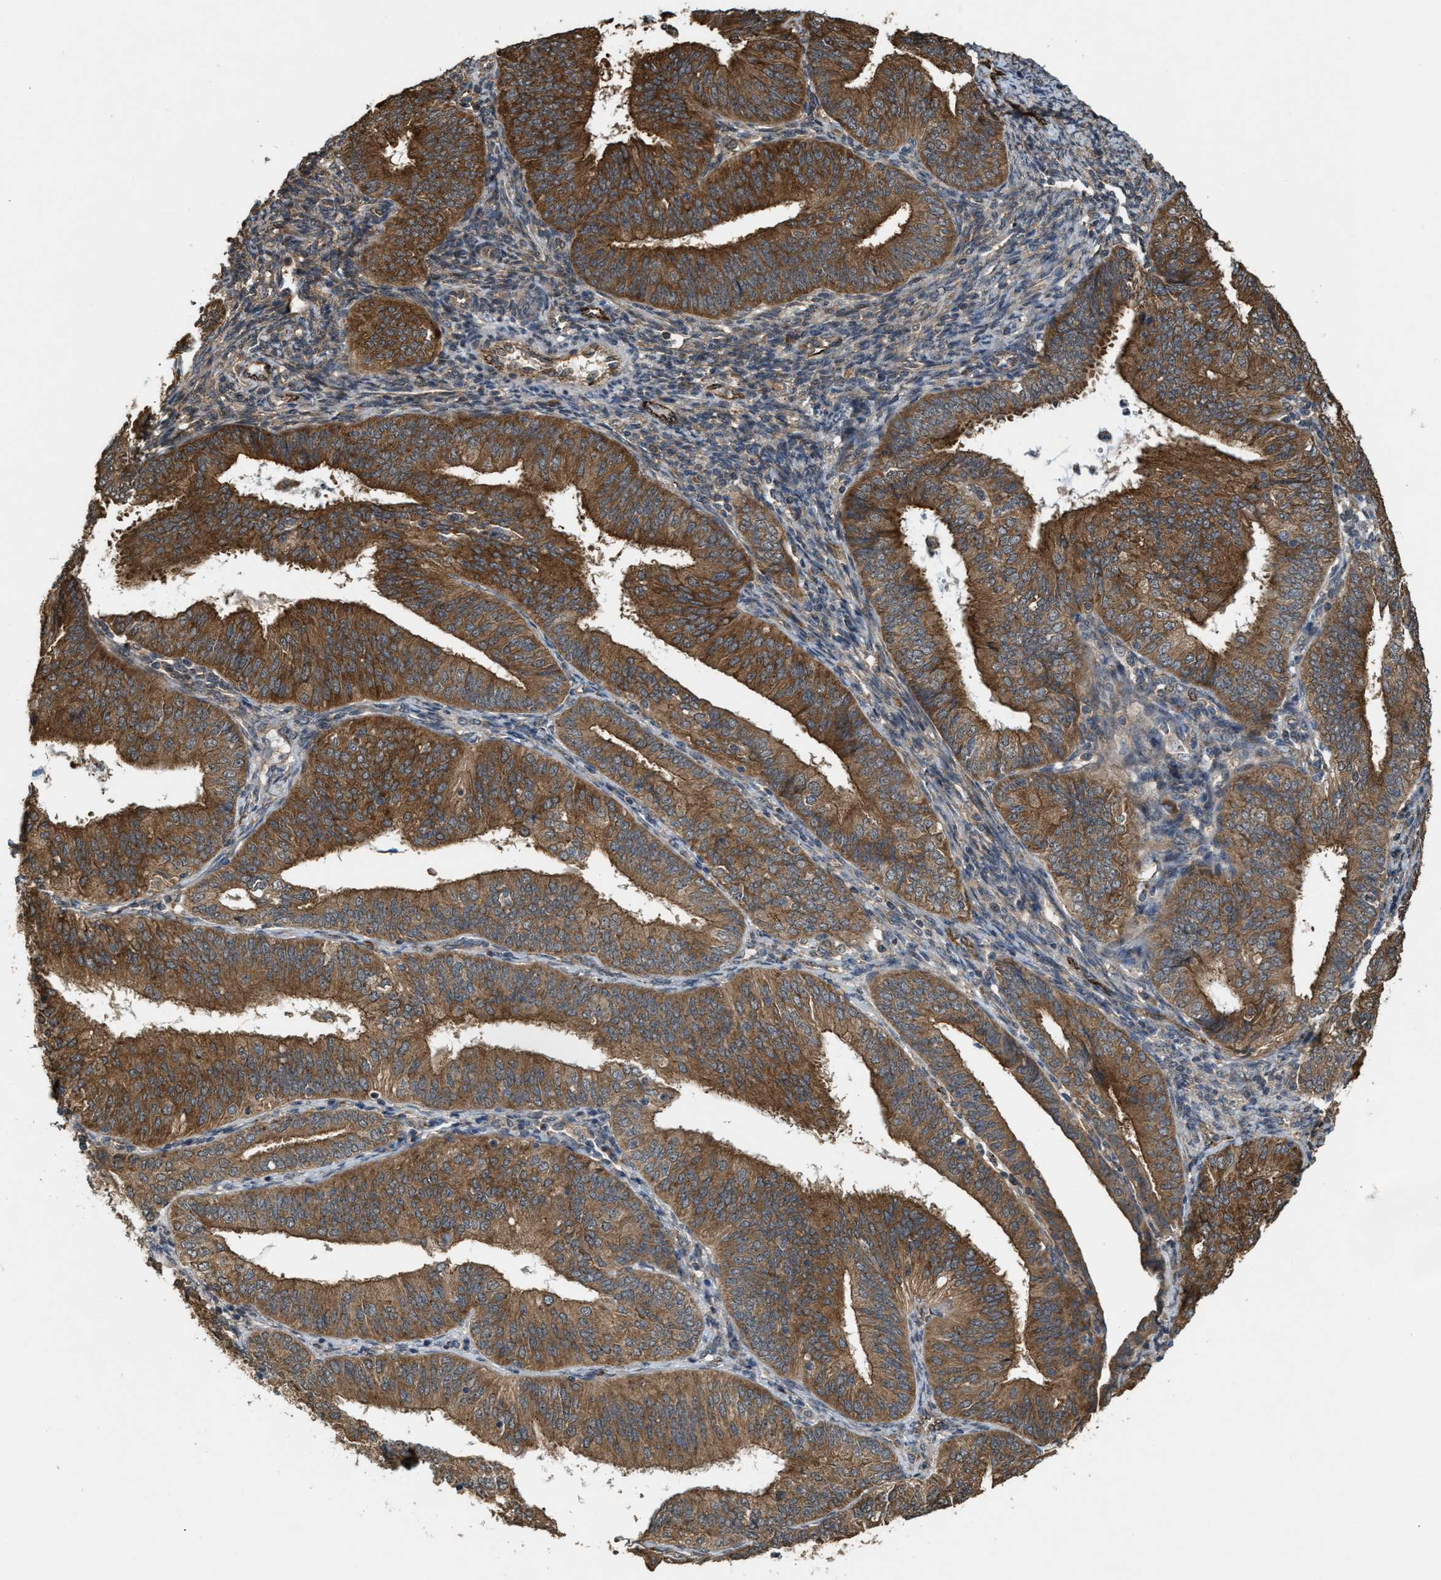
{"staining": {"intensity": "strong", "quantity": ">75%", "location": "cytoplasmic/membranous"}, "tissue": "endometrial cancer", "cell_type": "Tumor cells", "image_type": "cancer", "snomed": [{"axis": "morphology", "description": "Adenocarcinoma, NOS"}, {"axis": "topography", "description": "Endometrium"}], "caption": "Tumor cells exhibit high levels of strong cytoplasmic/membranous staining in about >75% of cells in endometrial cancer (adenocarcinoma).", "gene": "ARHGEF5", "patient": {"sex": "female", "age": 58}}